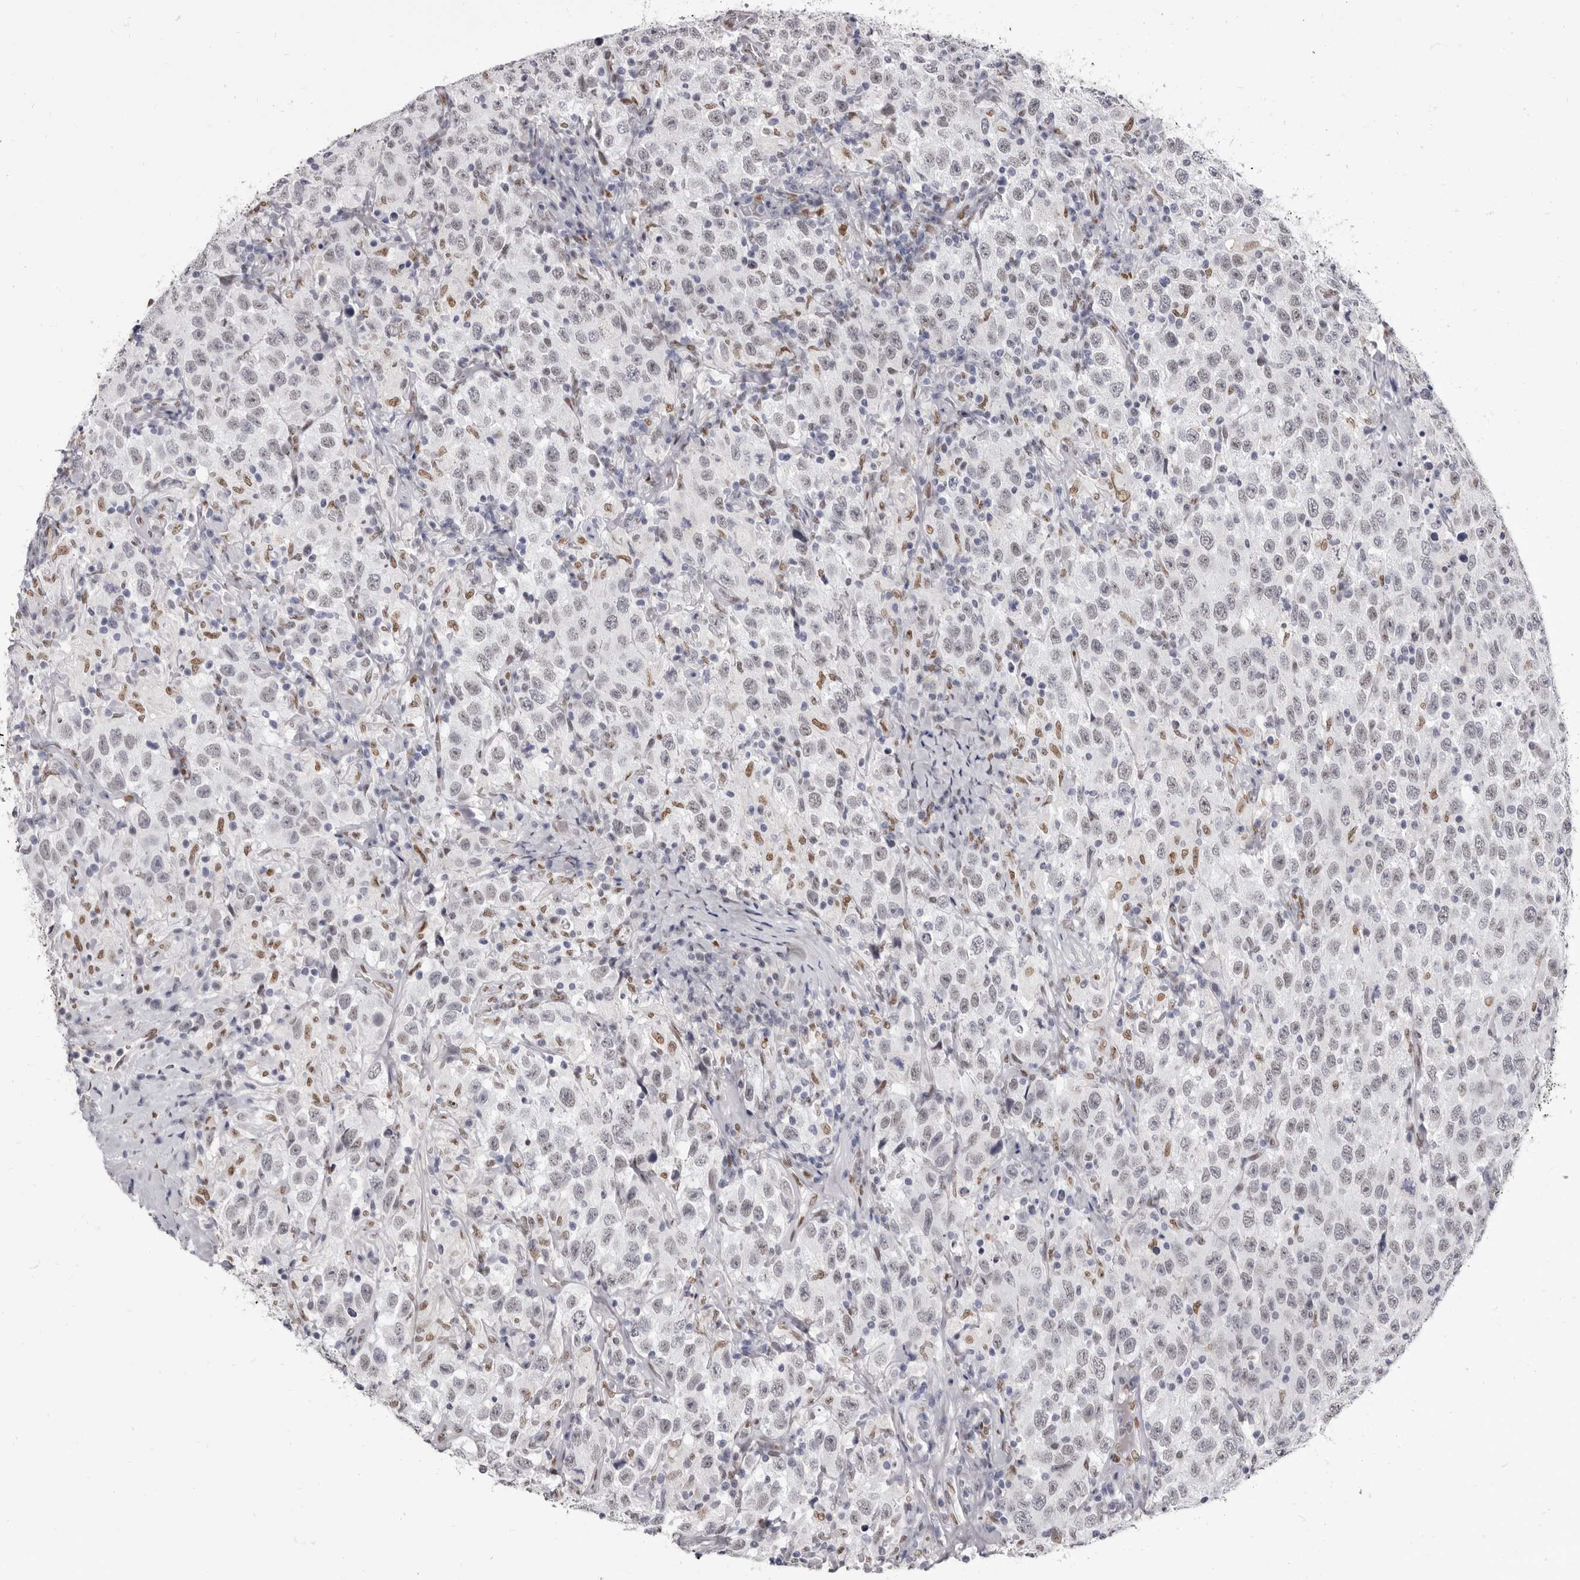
{"staining": {"intensity": "weak", "quantity": "<25%", "location": "nuclear"}, "tissue": "testis cancer", "cell_type": "Tumor cells", "image_type": "cancer", "snomed": [{"axis": "morphology", "description": "Seminoma, NOS"}, {"axis": "topography", "description": "Testis"}], "caption": "Immunohistochemistry of human seminoma (testis) displays no expression in tumor cells. (DAB immunohistochemistry (IHC), high magnification).", "gene": "ZNF326", "patient": {"sex": "male", "age": 41}}